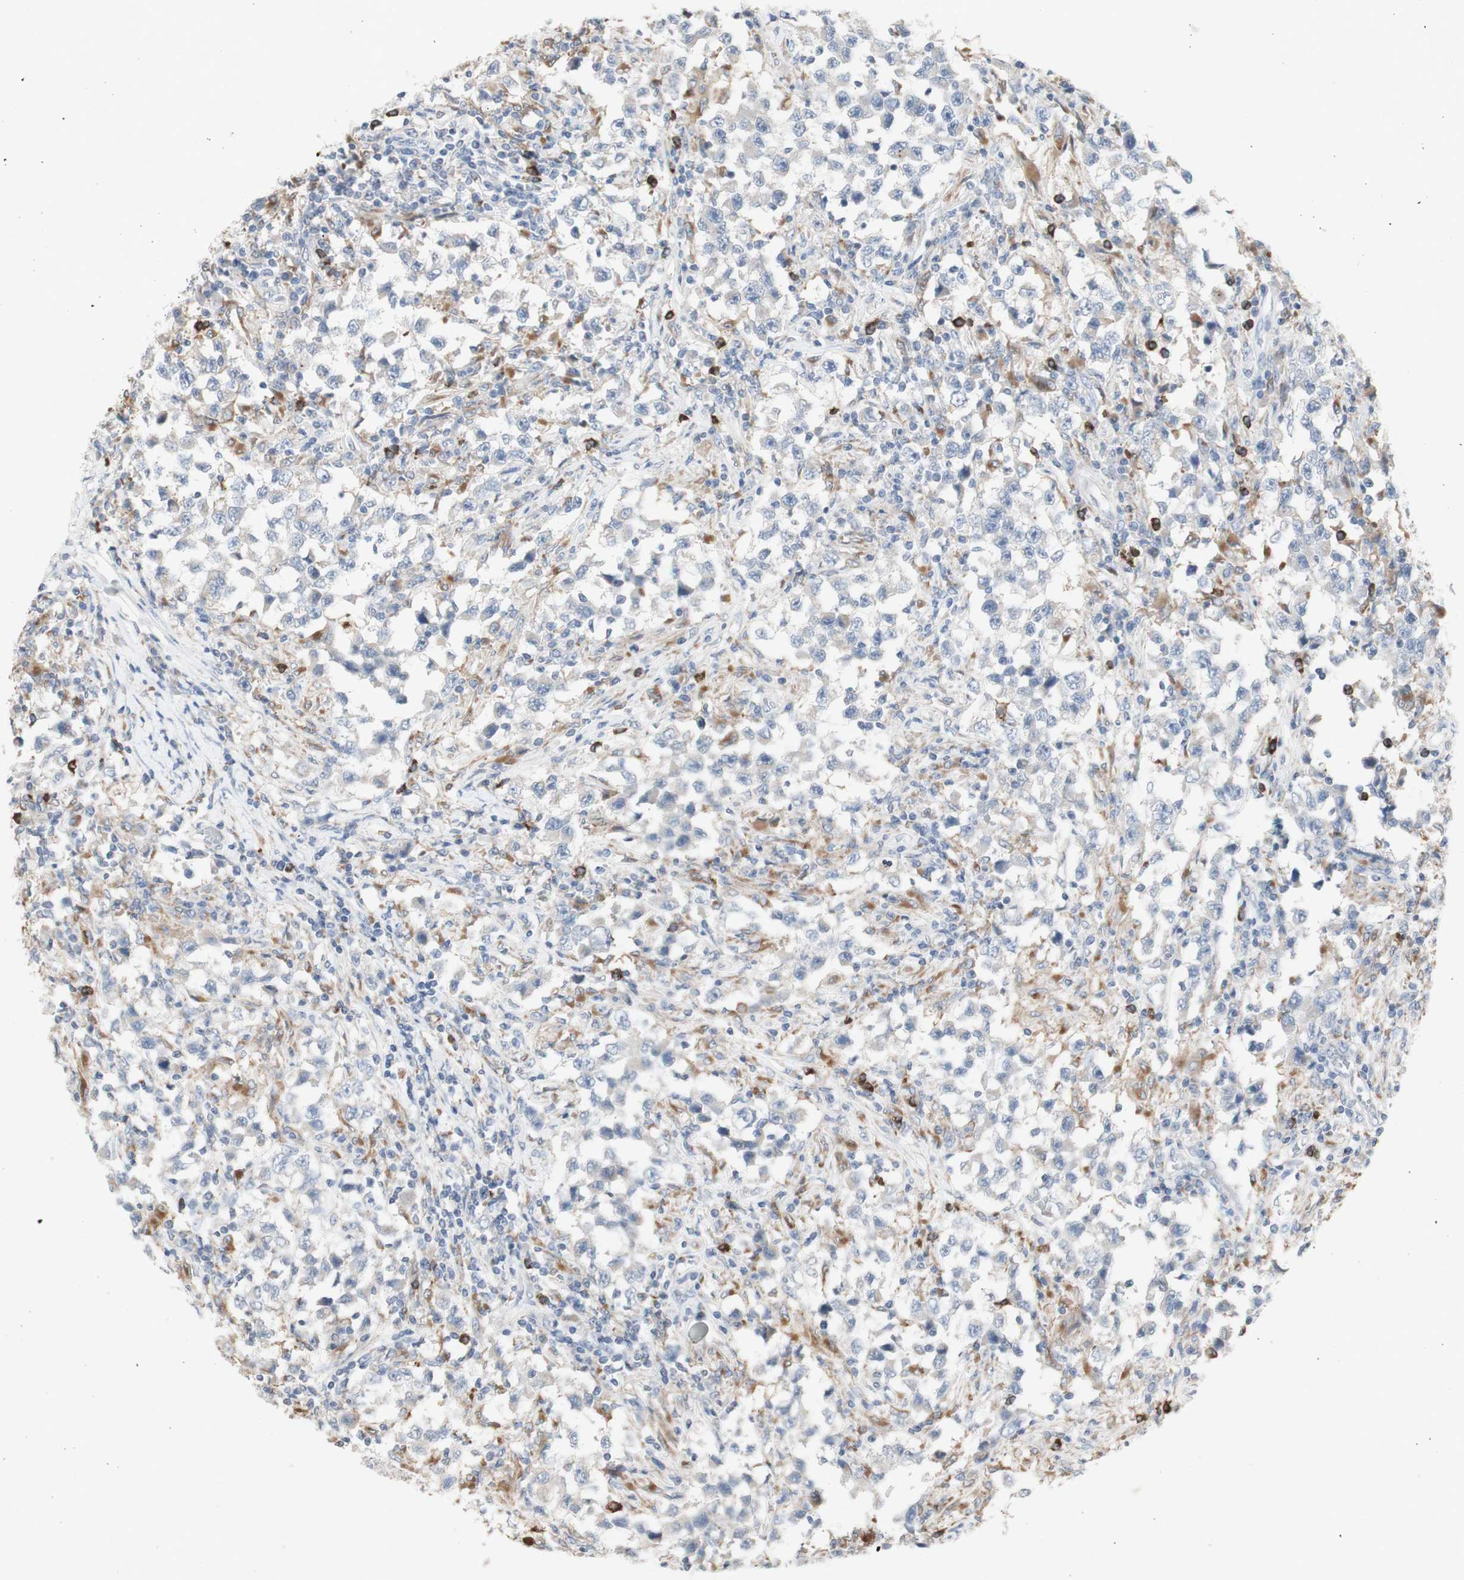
{"staining": {"intensity": "negative", "quantity": "none", "location": "none"}, "tissue": "testis cancer", "cell_type": "Tumor cells", "image_type": "cancer", "snomed": [{"axis": "morphology", "description": "Carcinoma, Embryonal, NOS"}, {"axis": "topography", "description": "Testis"}], "caption": "High power microscopy photomicrograph of an IHC micrograph of testis cancer, revealing no significant positivity in tumor cells. Brightfield microscopy of IHC stained with DAB (3,3'-diaminobenzidine) (brown) and hematoxylin (blue), captured at high magnification.", "gene": "ATP6V1B1", "patient": {"sex": "male", "age": 21}}